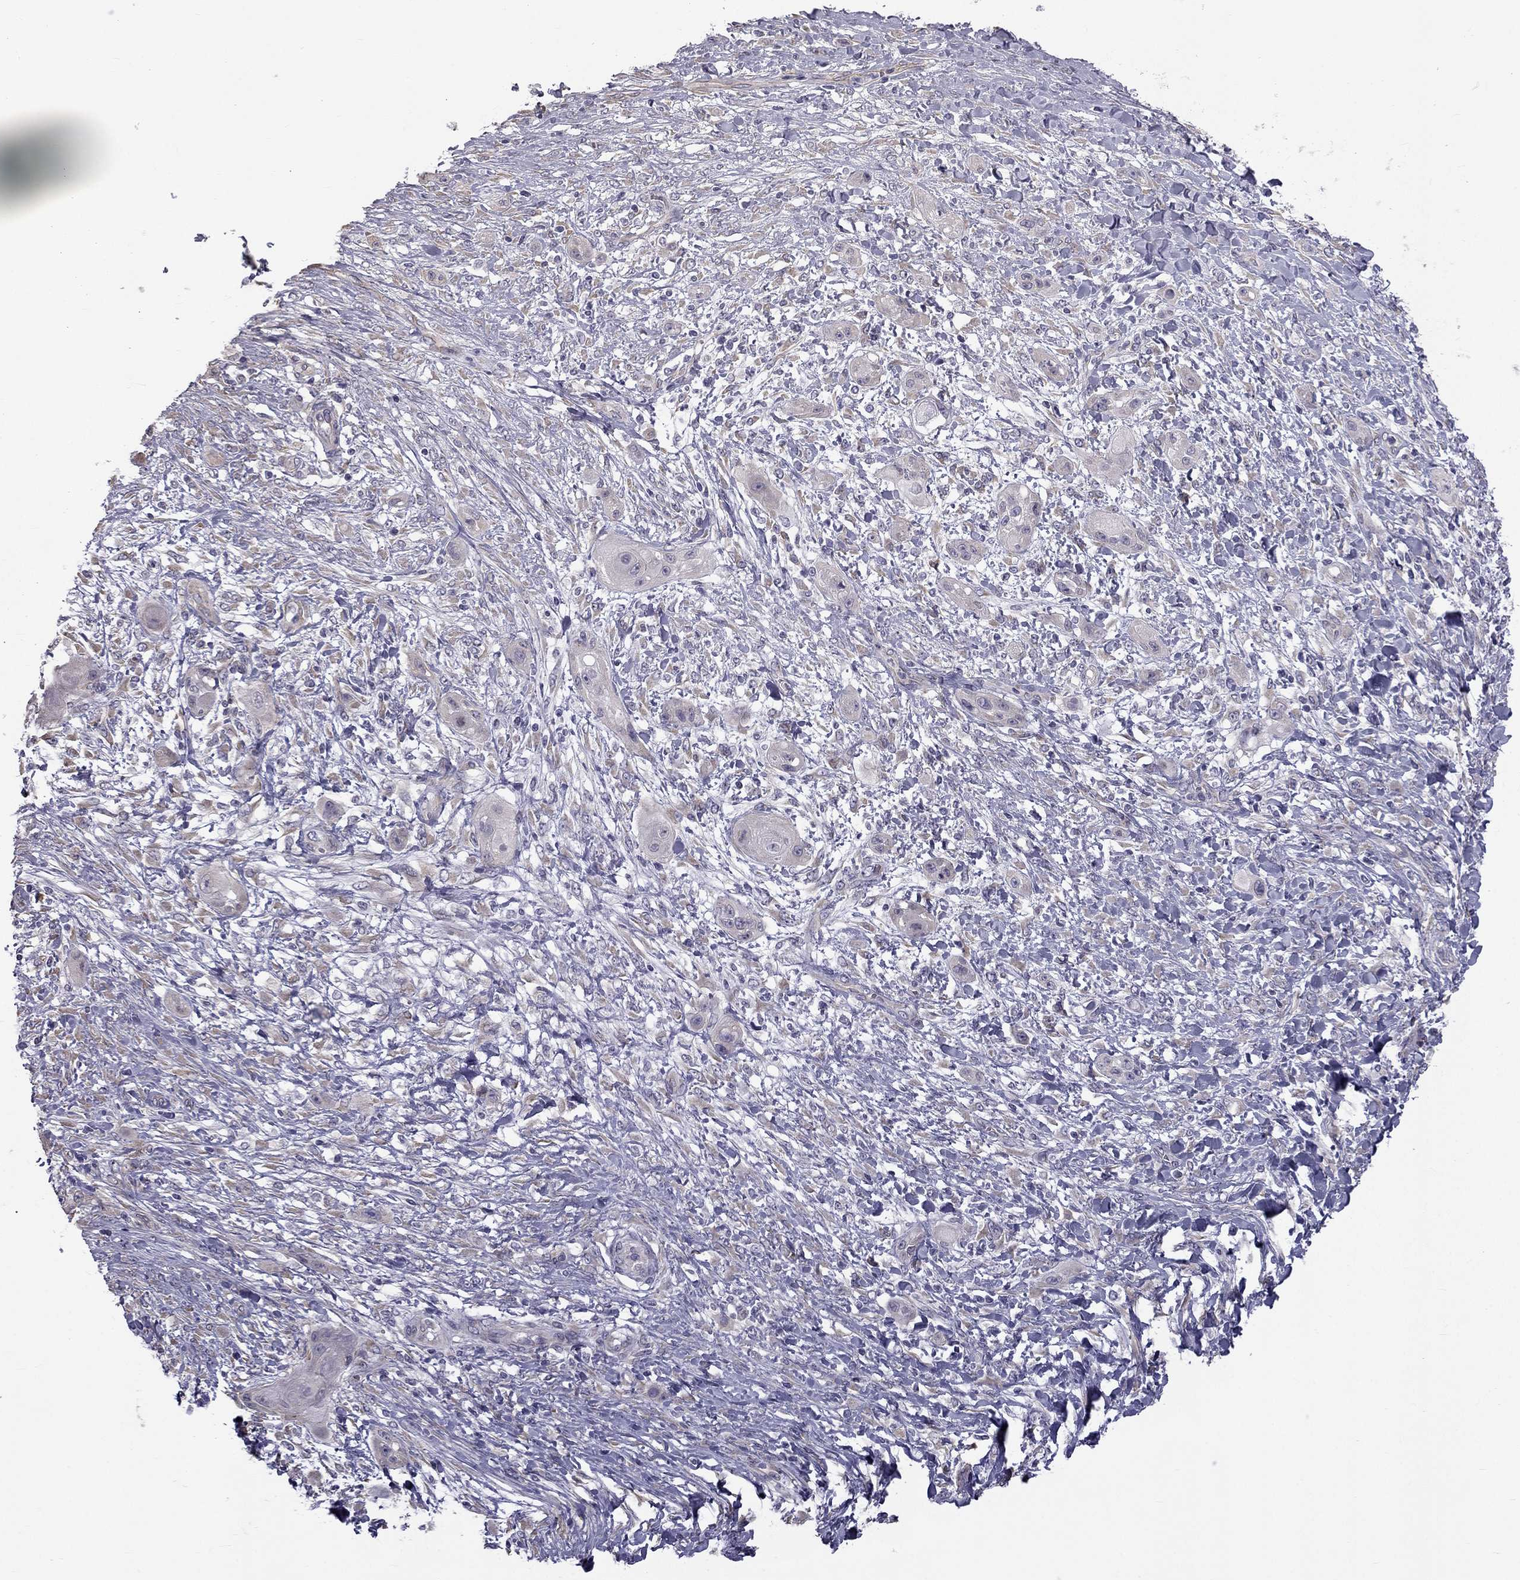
{"staining": {"intensity": "negative", "quantity": "none", "location": "none"}, "tissue": "skin cancer", "cell_type": "Tumor cells", "image_type": "cancer", "snomed": [{"axis": "morphology", "description": "Squamous cell carcinoma, NOS"}, {"axis": "topography", "description": "Skin"}], "caption": "The immunohistochemistry micrograph has no significant staining in tumor cells of skin cancer (squamous cell carcinoma) tissue.", "gene": "CCDC40", "patient": {"sex": "male", "age": 62}}